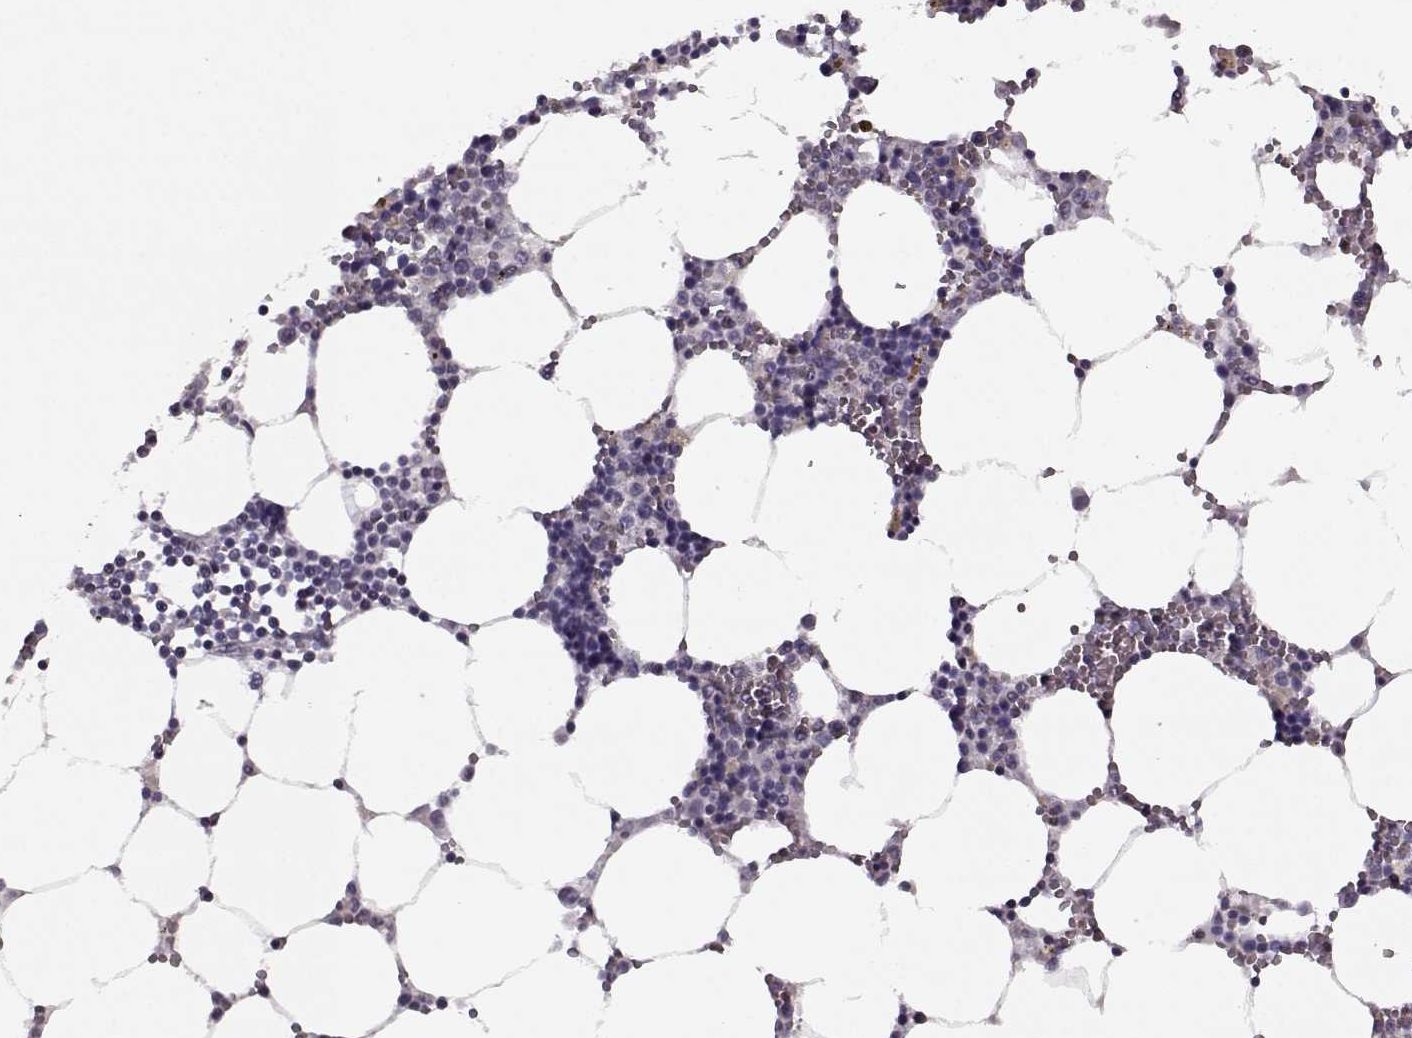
{"staining": {"intensity": "negative", "quantity": "none", "location": "none"}, "tissue": "bone marrow", "cell_type": "Hematopoietic cells", "image_type": "normal", "snomed": [{"axis": "morphology", "description": "Normal tissue, NOS"}, {"axis": "topography", "description": "Bone marrow"}], "caption": "IHC photomicrograph of unremarkable human bone marrow stained for a protein (brown), which reveals no staining in hematopoietic cells.", "gene": "KRT9", "patient": {"sex": "male", "age": 54}}